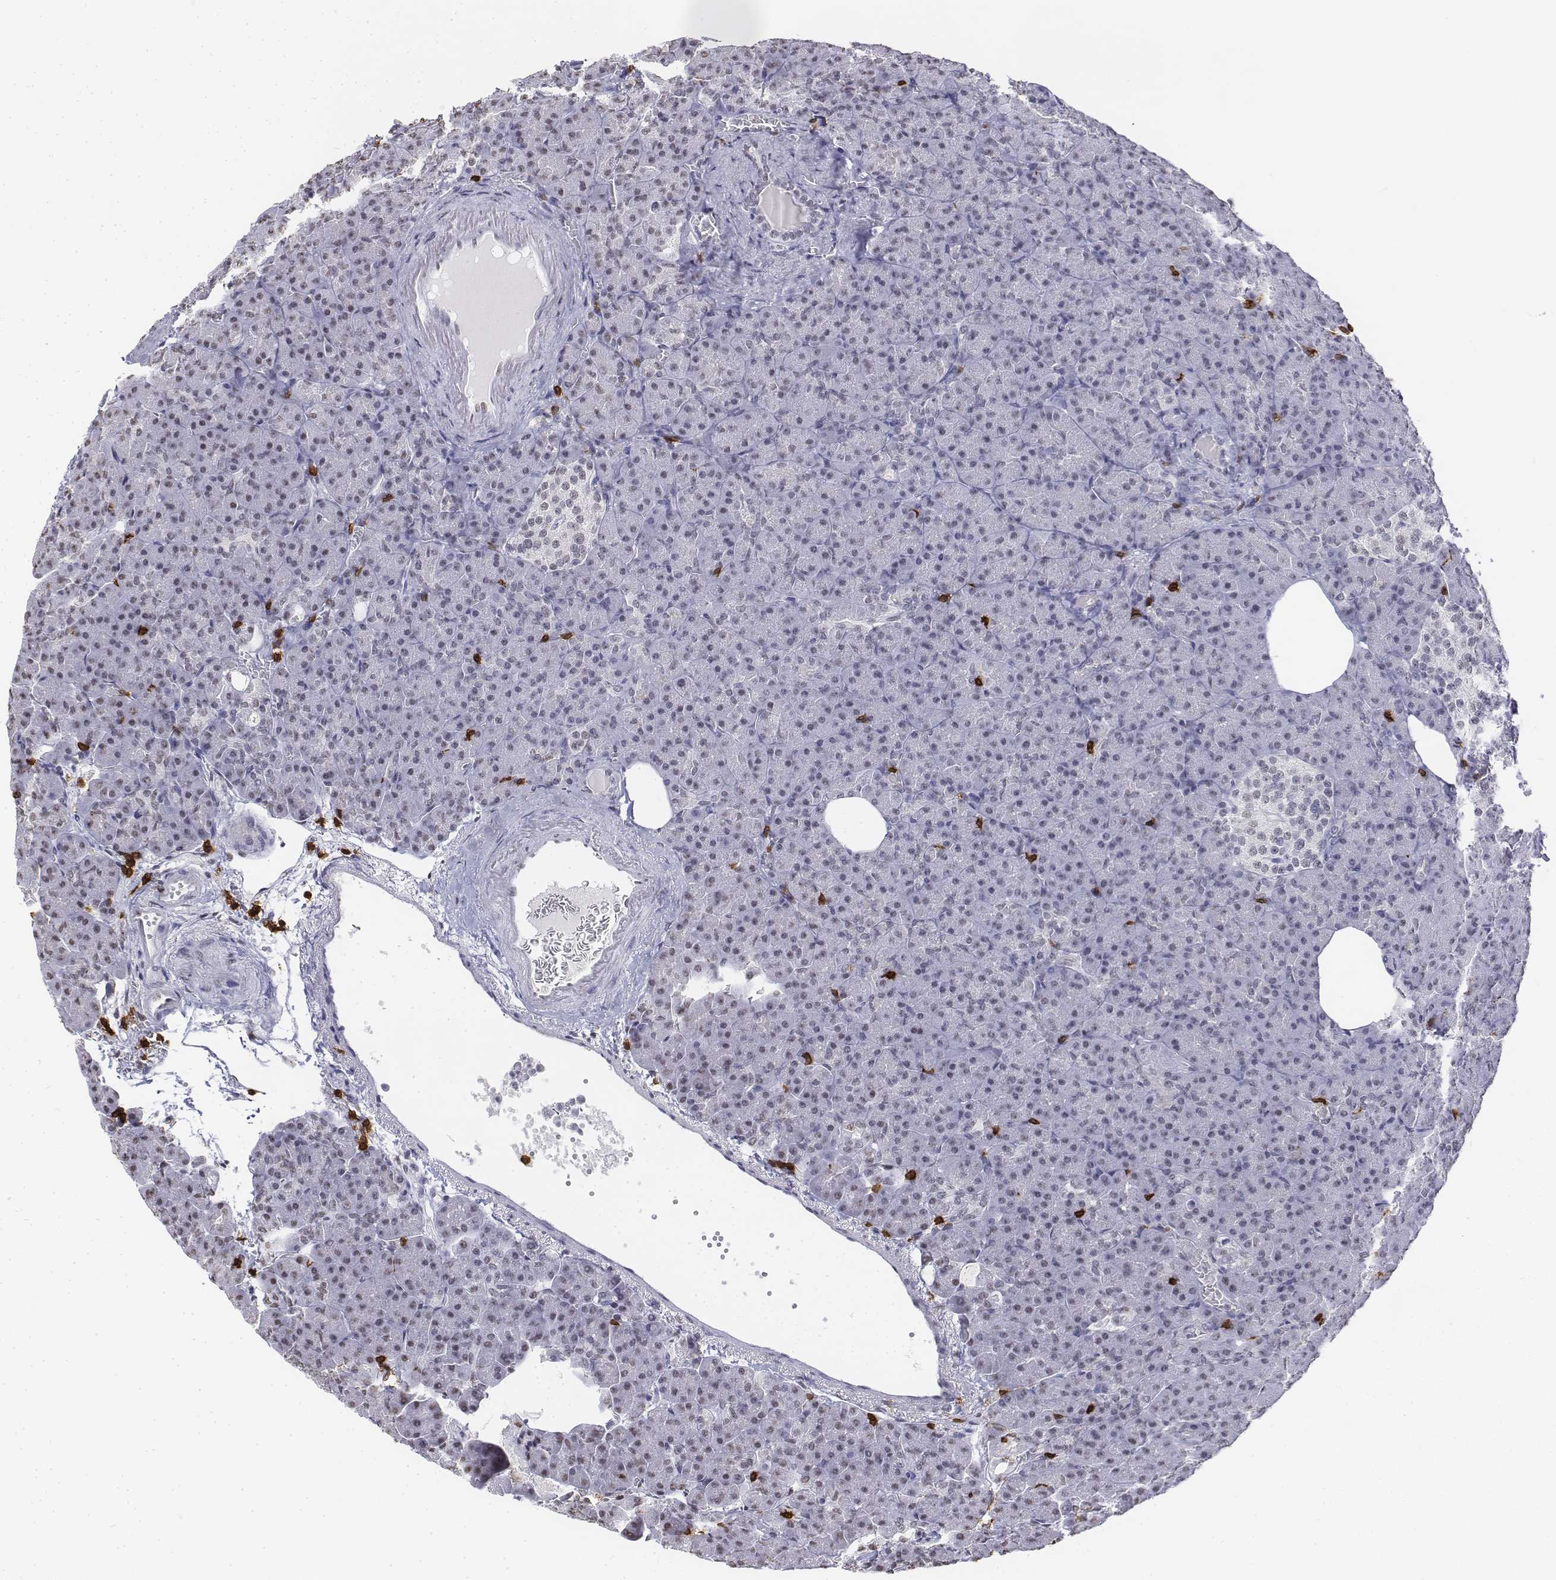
{"staining": {"intensity": "negative", "quantity": "none", "location": "none"}, "tissue": "pancreas", "cell_type": "Exocrine glandular cells", "image_type": "normal", "snomed": [{"axis": "morphology", "description": "Normal tissue, NOS"}, {"axis": "topography", "description": "Pancreas"}], "caption": "A high-resolution histopathology image shows immunohistochemistry staining of normal pancreas, which exhibits no significant positivity in exocrine glandular cells. The staining was performed using DAB (3,3'-diaminobenzidine) to visualize the protein expression in brown, while the nuclei were stained in blue with hematoxylin (Magnification: 20x).", "gene": "CD3E", "patient": {"sex": "female", "age": 74}}